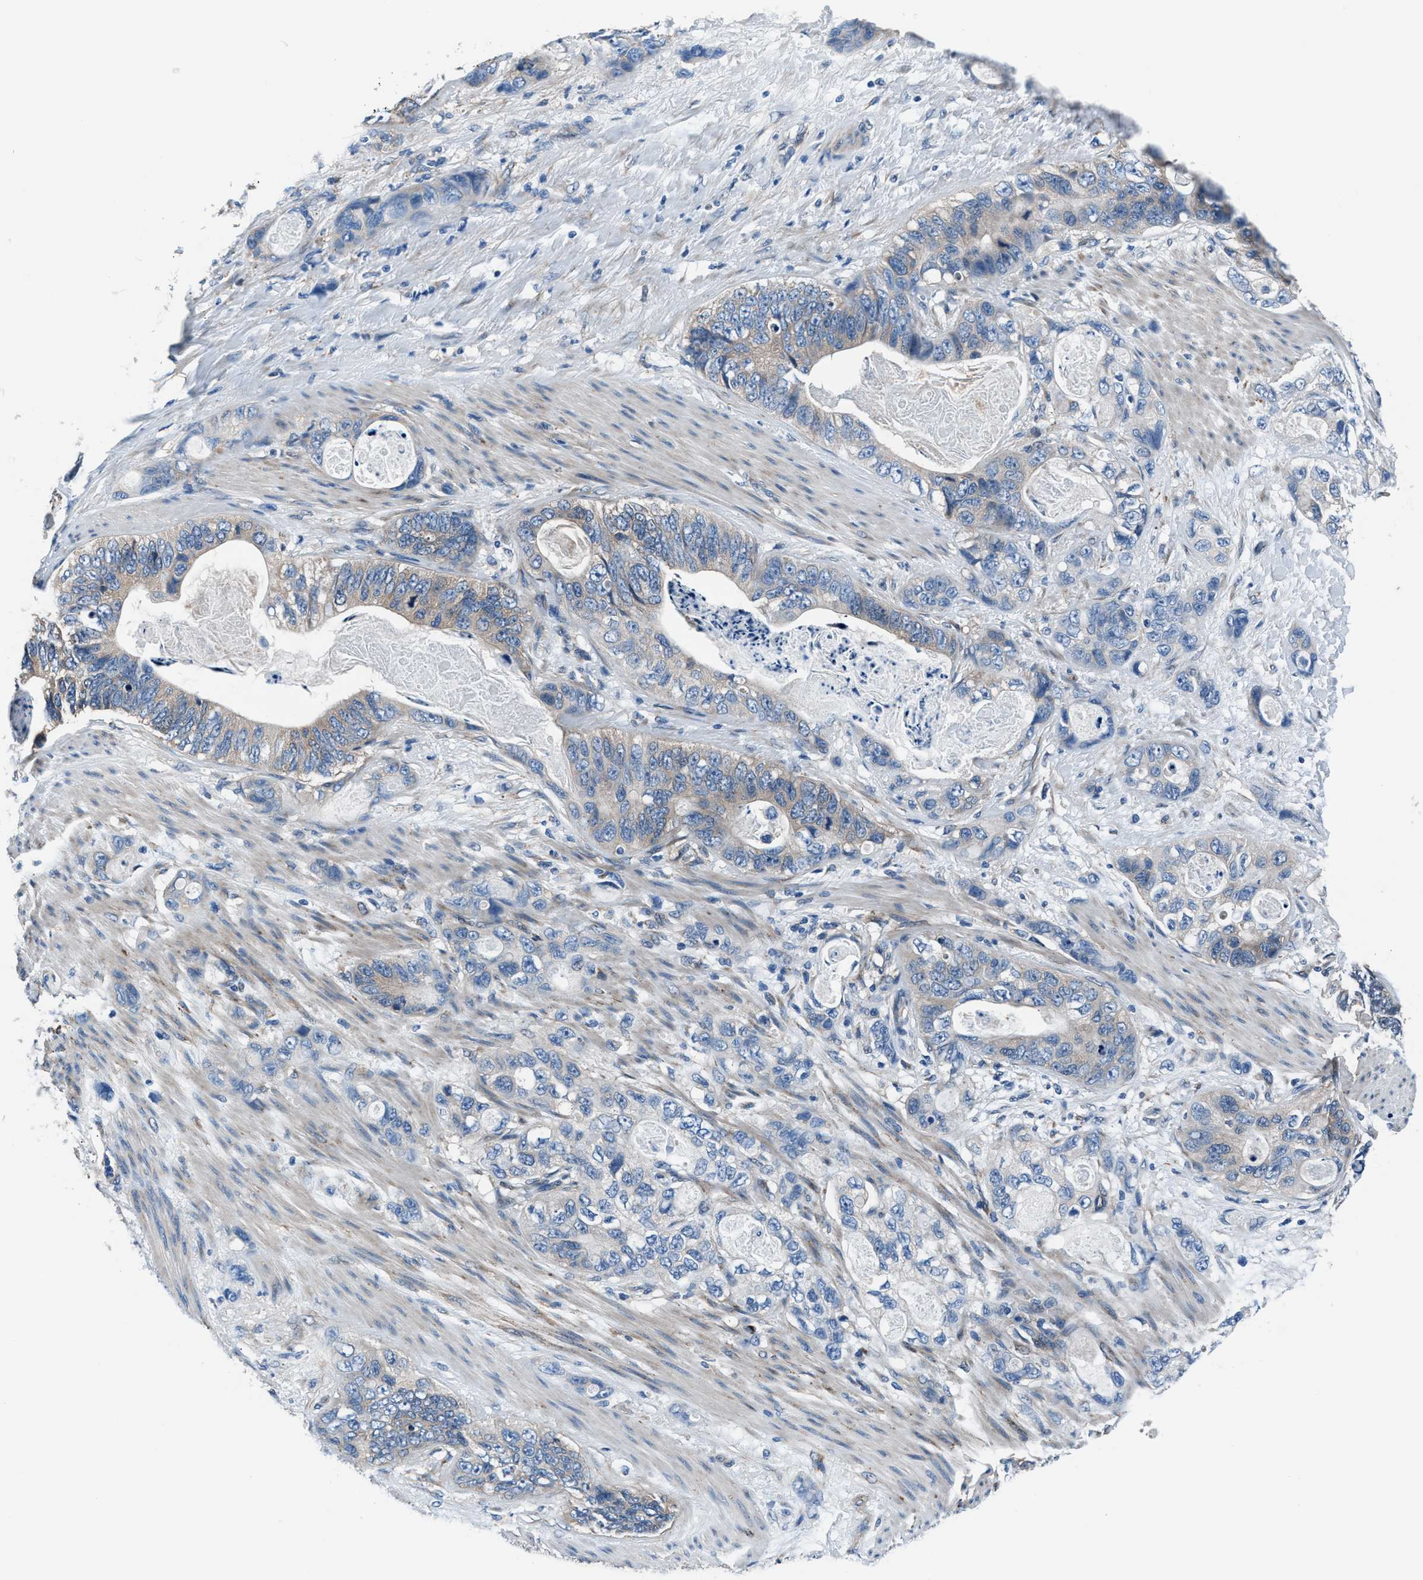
{"staining": {"intensity": "weak", "quantity": "<25%", "location": "cytoplasmic/membranous"}, "tissue": "stomach cancer", "cell_type": "Tumor cells", "image_type": "cancer", "snomed": [{"axis": "morphology", "description": "Normal tissue, NOS"}, {"axis": "morphology", "description": "Adenocarcinoma, NOS"}, {"axis": "topography", "description": "Stomach"}], "caption": "High magnification brightfield microscopy of stomach adenocarcinoma stained with DAB (brown) and counterstained with hematoxylin (blue): tumor cells show no significant staining.", "gene": "PRTFDC1", "patient": {"sex": "female", "age": 89}}